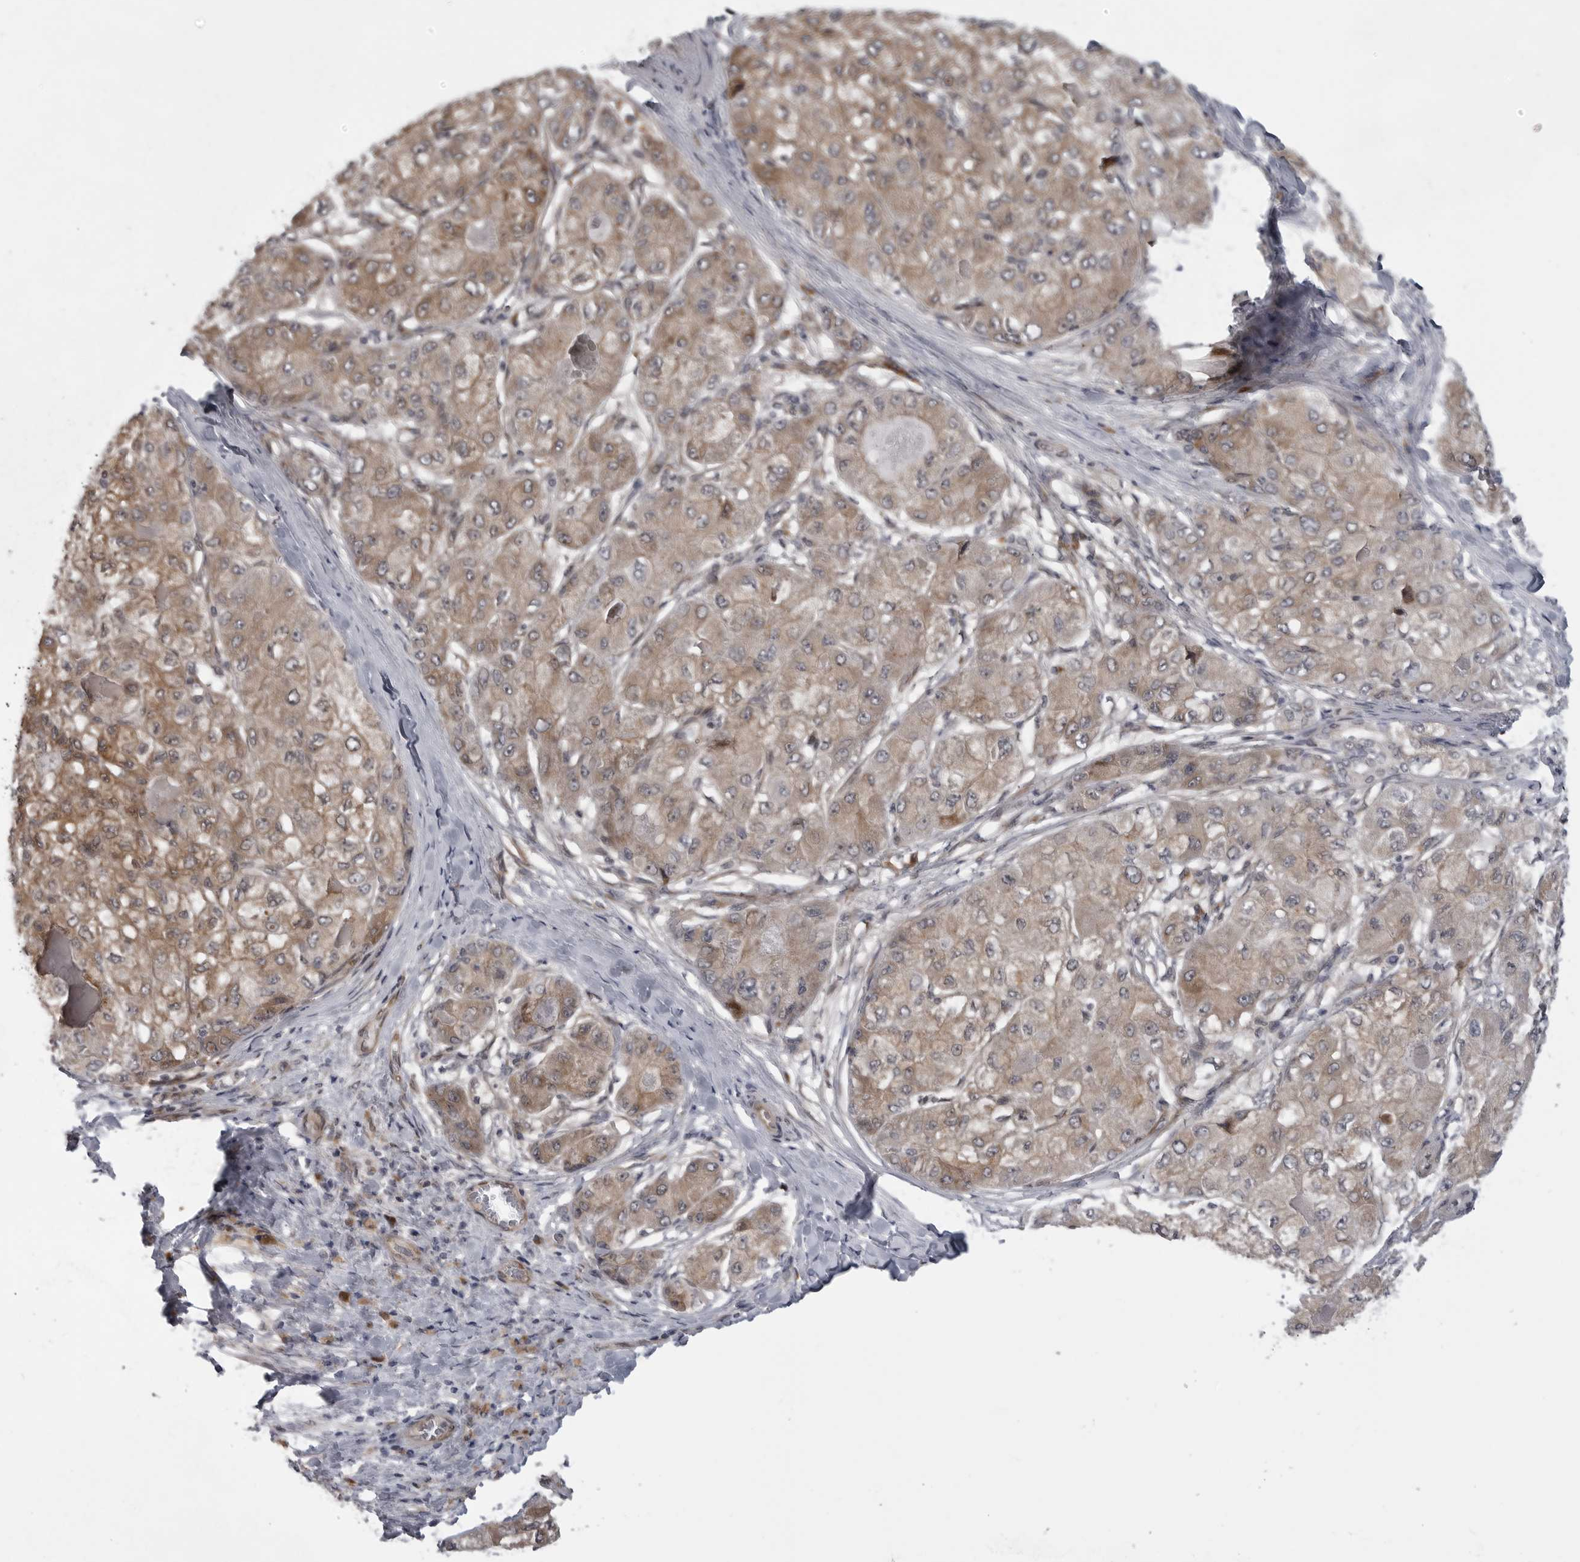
{"staining": {"intensity": "weak", "quantity": ">75%", "location": "cytoplasmic/membranous"}, "tissue": "liver cancer", "cell_type": "Tumor cells", "image_type": "cancer", "snomed": [{"axis": "morphology", "description": "Carcinoma, Hepatocellular, NOS"}, {"axis": "topography", "description": "Liver"}], "caption": "Protein staining exhibits weak cytoplasmic/membranous expression in approximately >75% of tumor cells in liver hepatocellular carcinoma.", "gene": "LRRC45", "patient": {"sex": "male", "age": 80}}